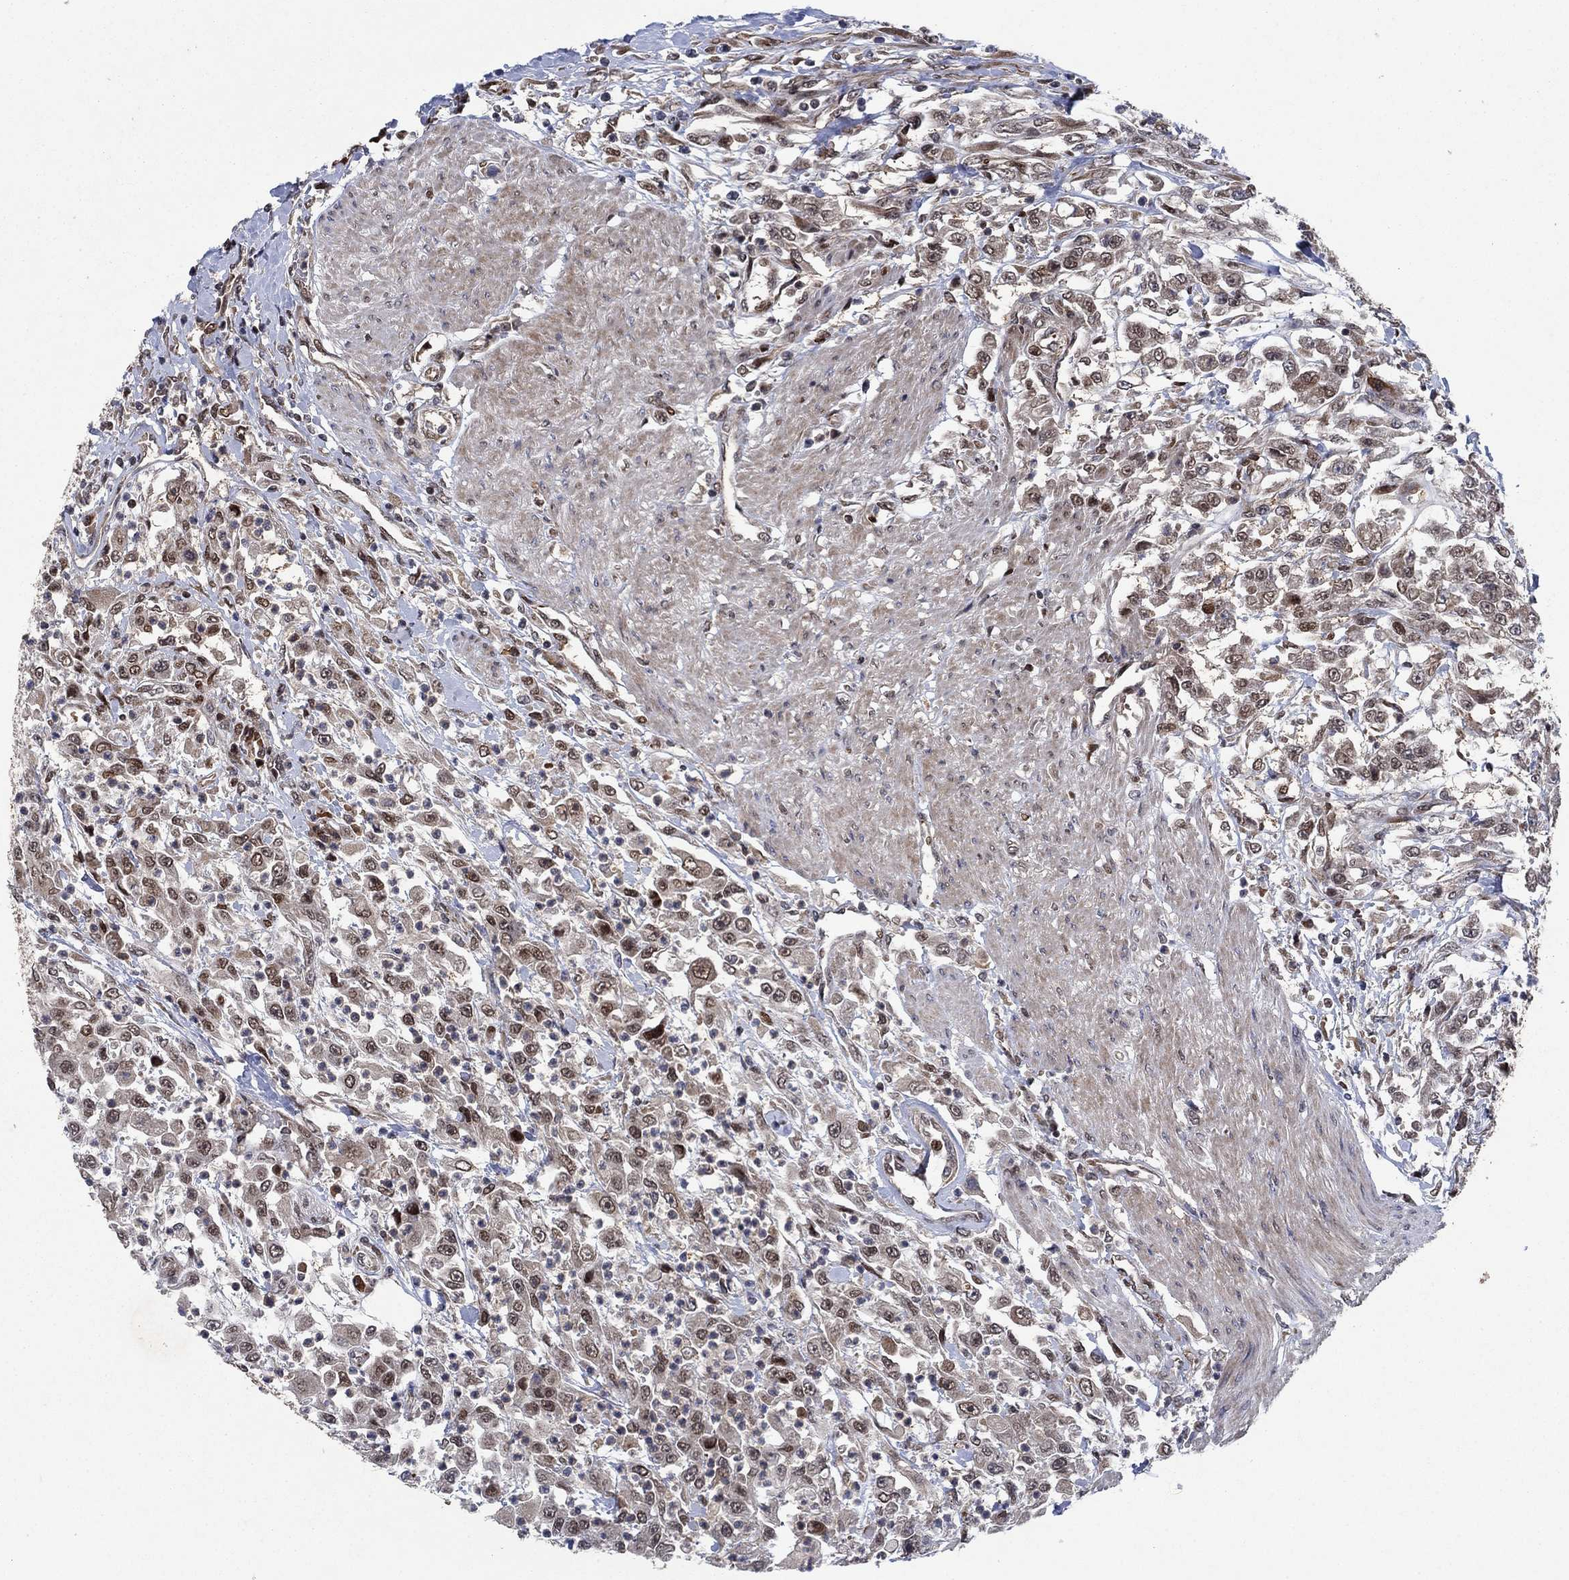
{"staining": {"intensity": "moderate", "quantity": "<25%", "location": "nuclear"}, "tissue": "urothelial cancer", "cell_type": "Tumor cells", "image_type": "cancer", "snomed": [{"axis": "morphology", "description": "Urothelial carcinoma, High grade"}, {"axis": "topography", "description": "Urinary bladder"}], "caption": "High-power microscopy captured an immunohistochemistry (IHC) histopathology image of urothelial cancer, revealing moderate nuclear positivity in about <25% of tumor cells.", "gene": "PRICKLE4", "patient": {"sex": "male", "age": 46}}